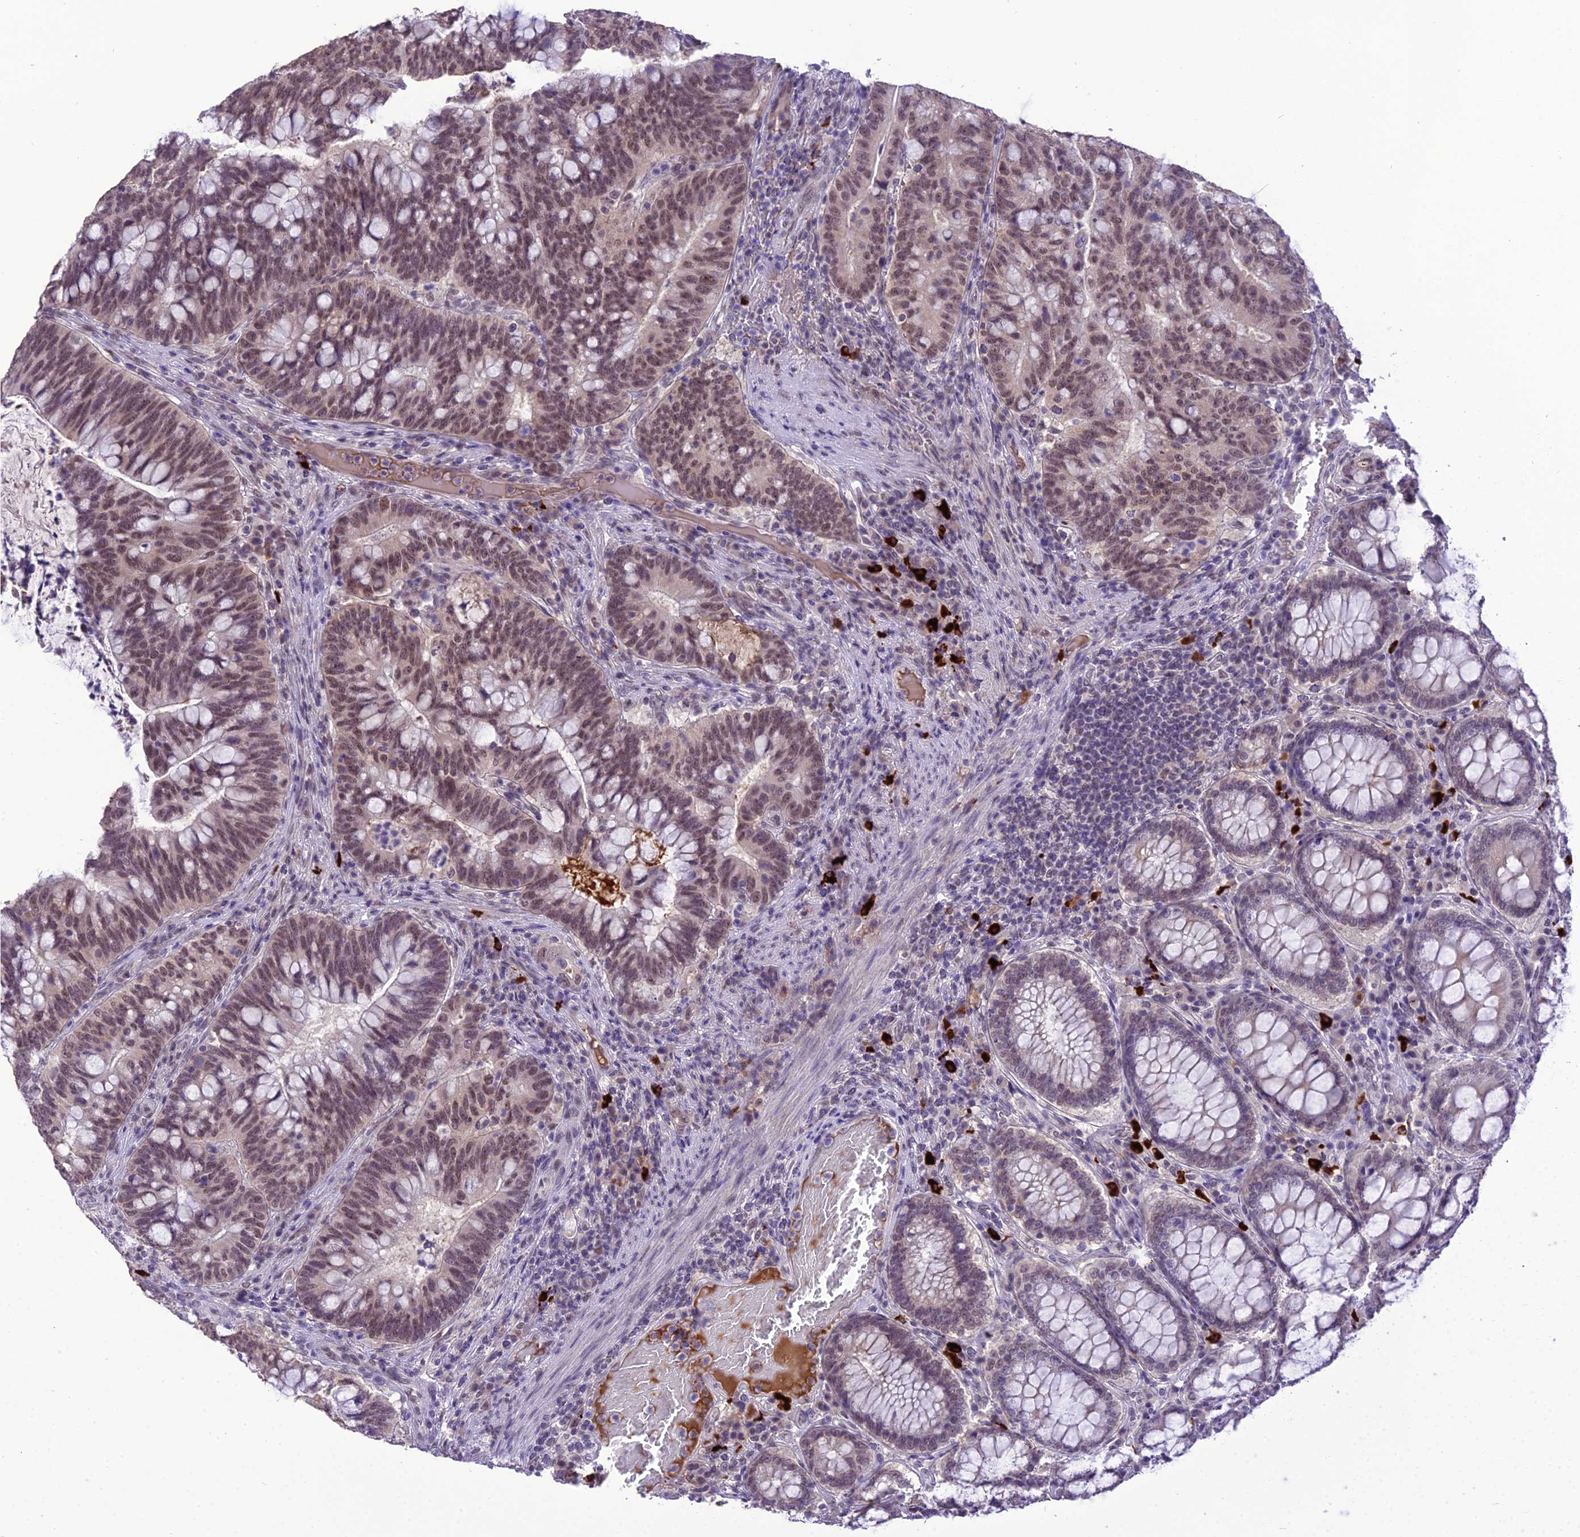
{"staining": {"intensity": "moderate", "quantity": ">75%", "location": "nuclear"}, "tissue": "colorectal cancer", "cell_type": "Tumor cells", "image_type": "cancer", "snomed": [{"axis": "morphology", "description": "Adenocarcinoma, NOS"}, {"axis": "topography", "description": "Colon"}], "caption": "Protein expression analysis of adenocarcinoma (colorectal) exhibits moderate nuclear positivity in about >75% of tumor cells. Using DAB (brown) and hematoxylin (blue) stains, captured at high magnification using brightfield microscopy.", "gene": "SH3RF3", "patient": {"sex": "female", "age": 66}}